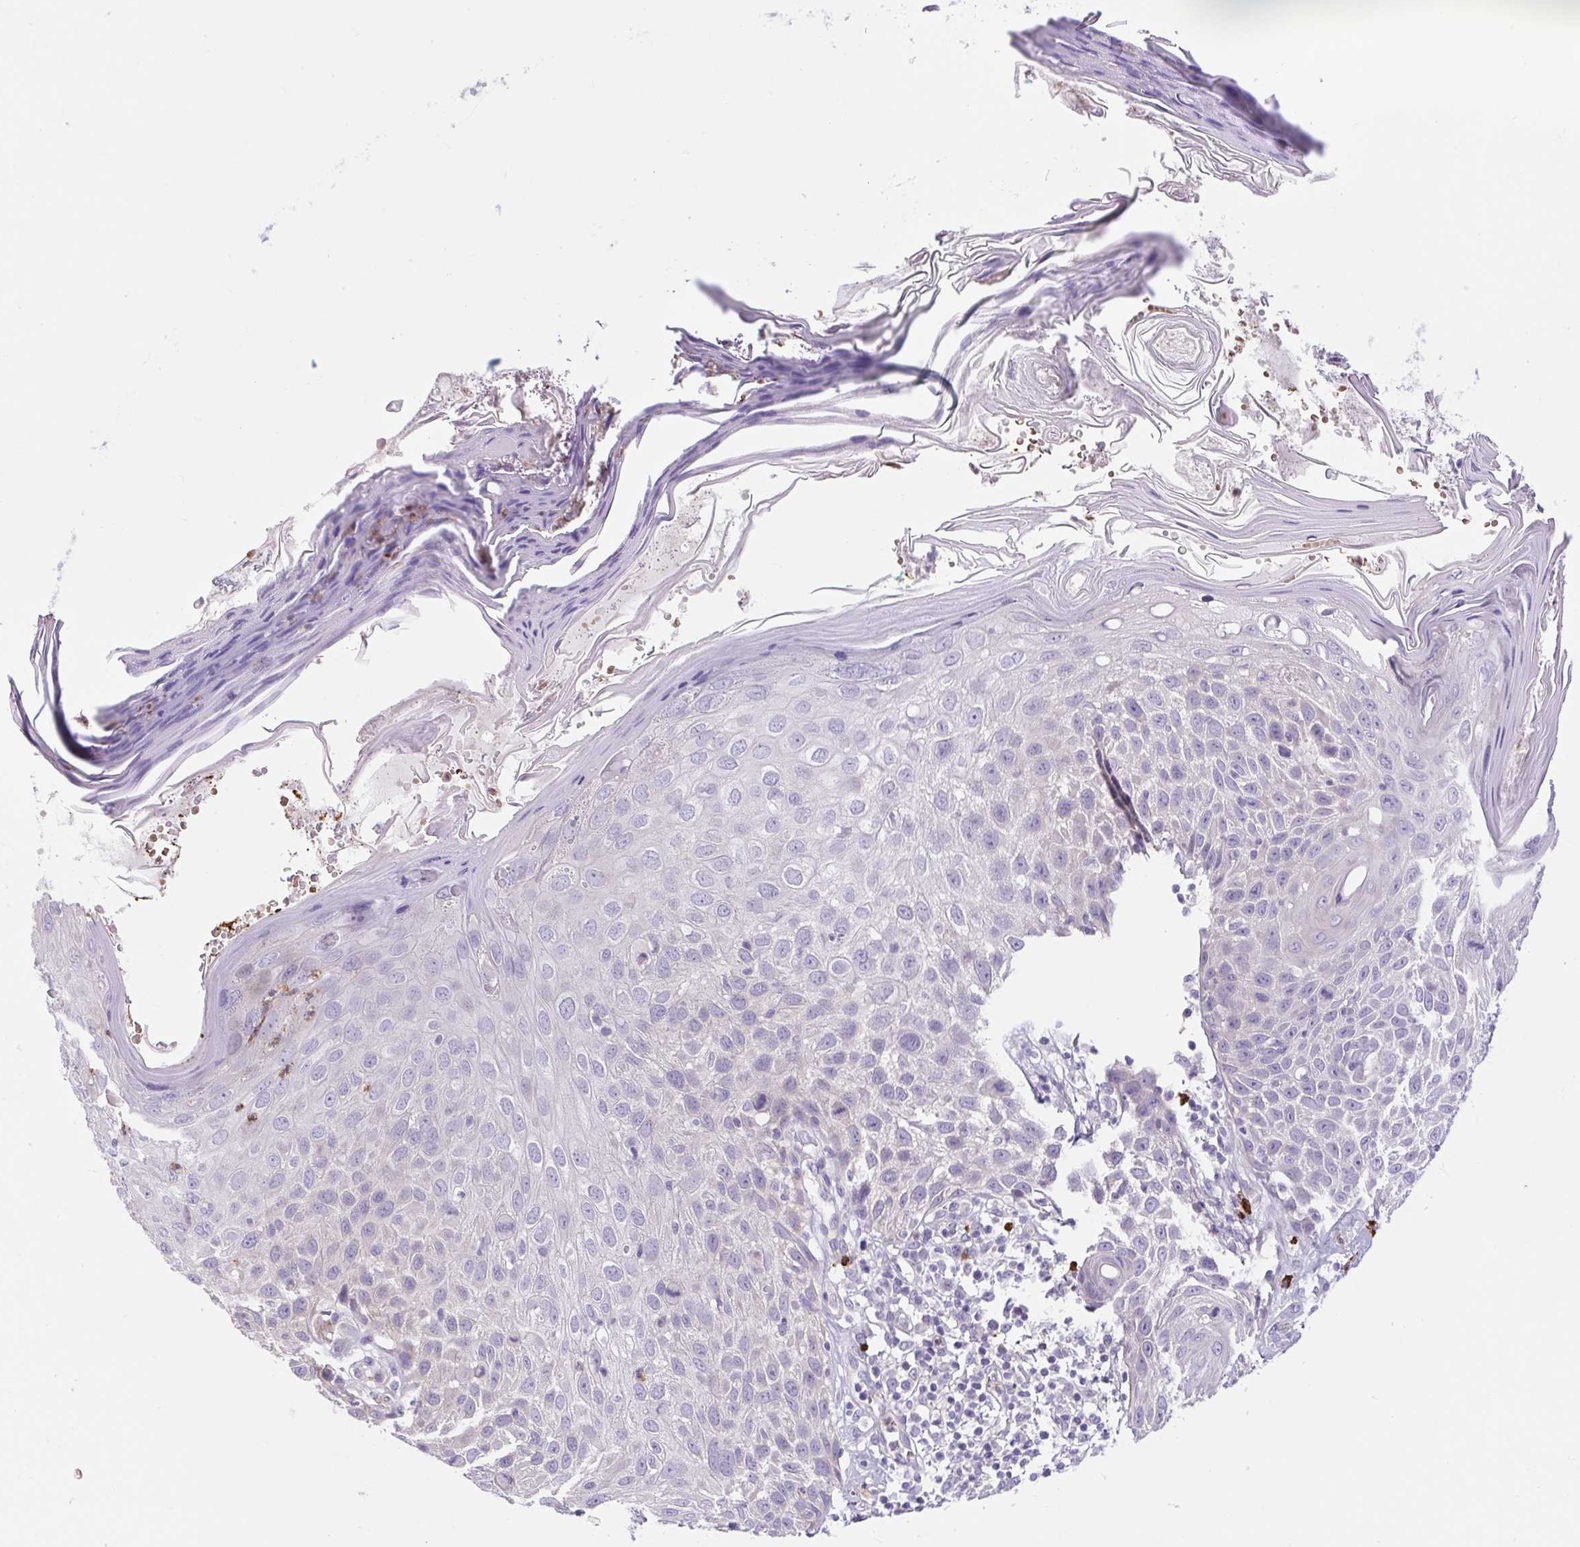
{"staining": {"intensity": "negative", "quantity": "none", "location": "none"}, "tissue": "skin cancer", "cell_type": "Tumor cells", "image_type": "cancer", "snomed": [{"axis": "morphology", "description": "Squamous cell carcinoma, NOS"}, {"axis": "topography", "description": "Skin"}], "caption": "The micrograph demonstrates no significant positivity in tumor cells of skin squamous cell carcinoma.", "gene": "FAM177B", "patient": {"sex": "female", "age": 87}}